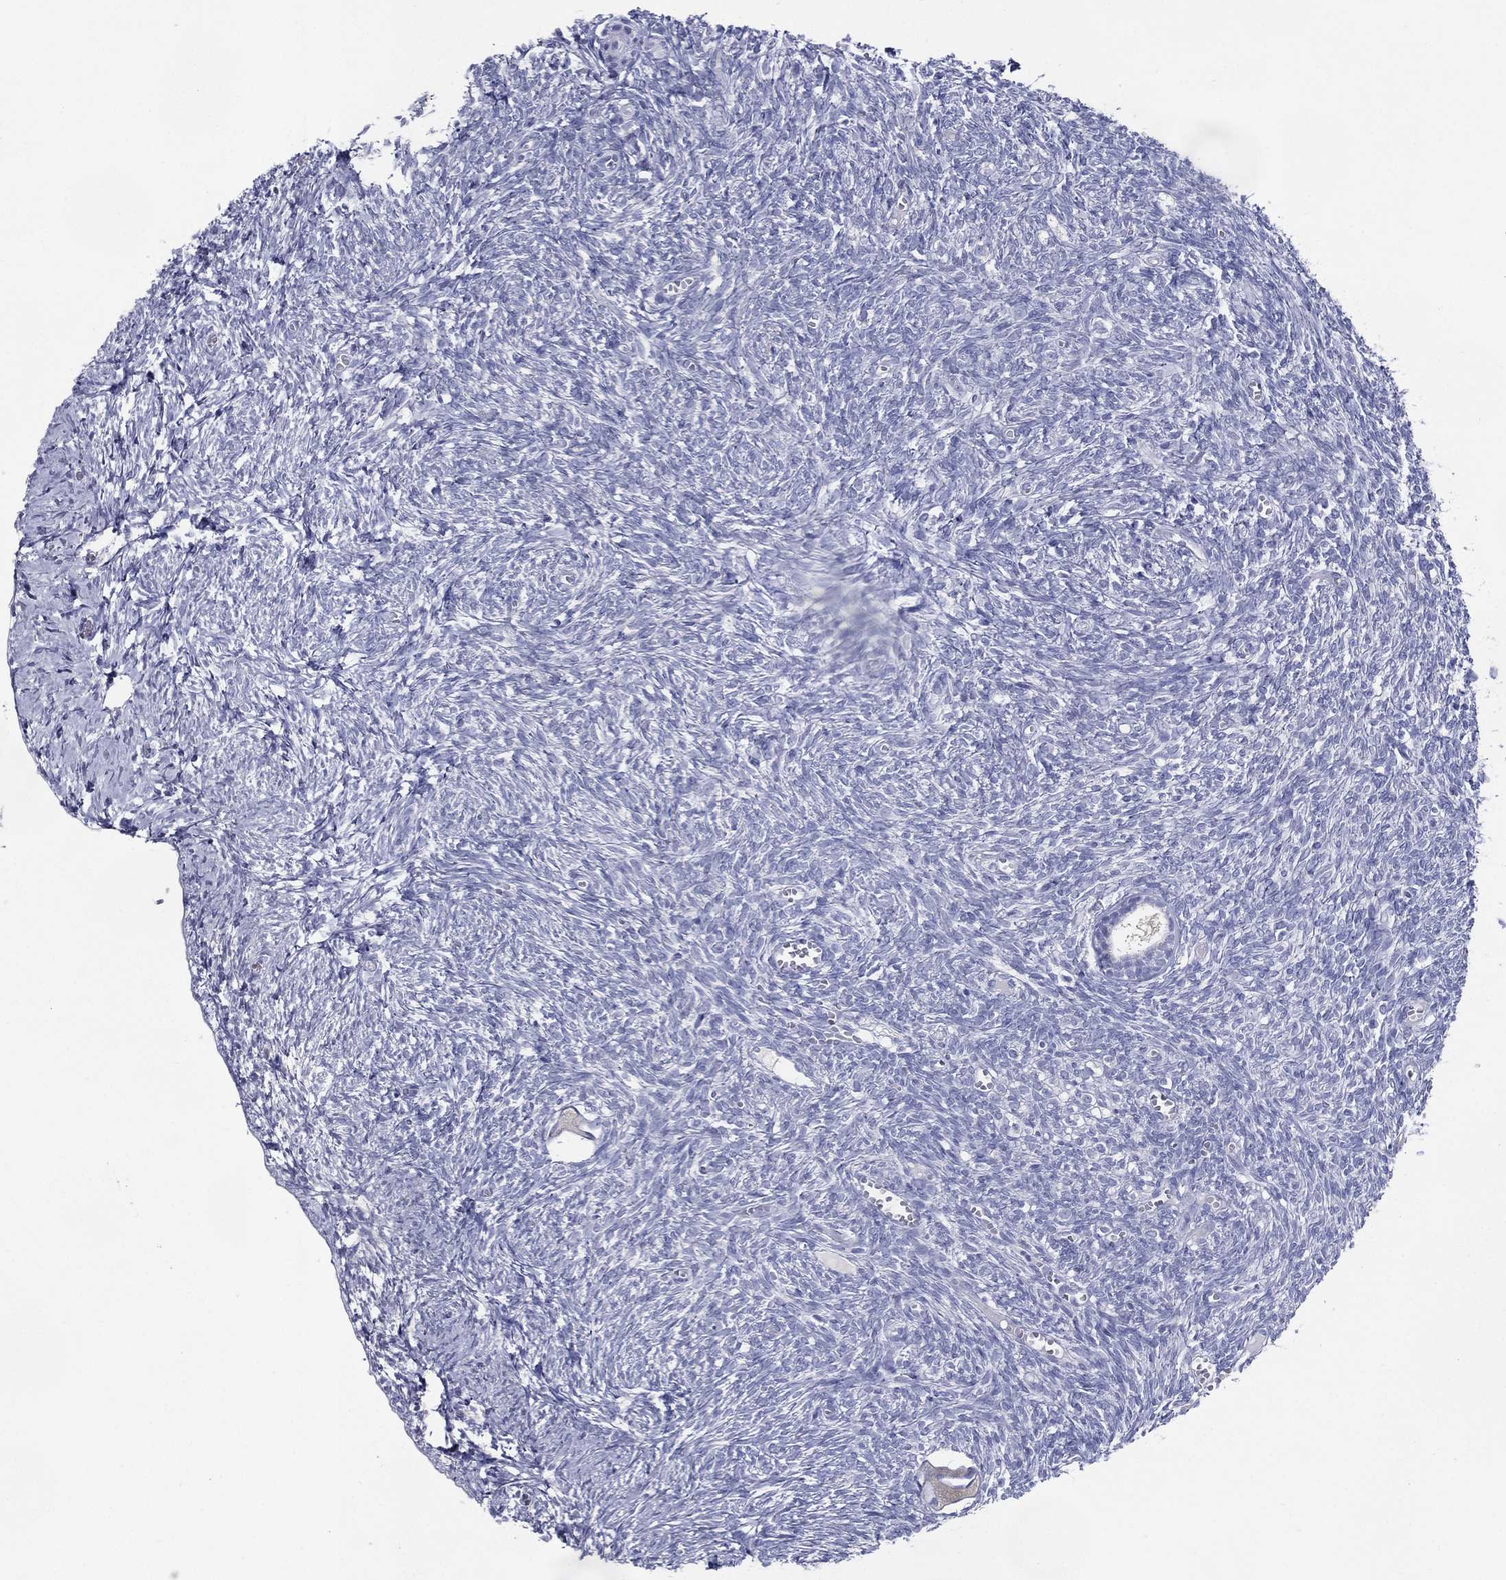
{"staining": {"intensity": "negative", "quantity": "none", "location": "none"}, "tissue": "ovary", "cell_type": "Follicle cells", "image_type": "normal", "snomed": [{"axis": "morphology", "description": "Normal tissue, NOS"}, {"axis": "topography", "description": "Ovary"}], "caption": "This is an immunohistochemistry photomicrograph of normal human ovary. There is no expression in follicle cells.", "gene": "KIF2C", "patient": {"sex": "female", "age": 43}}